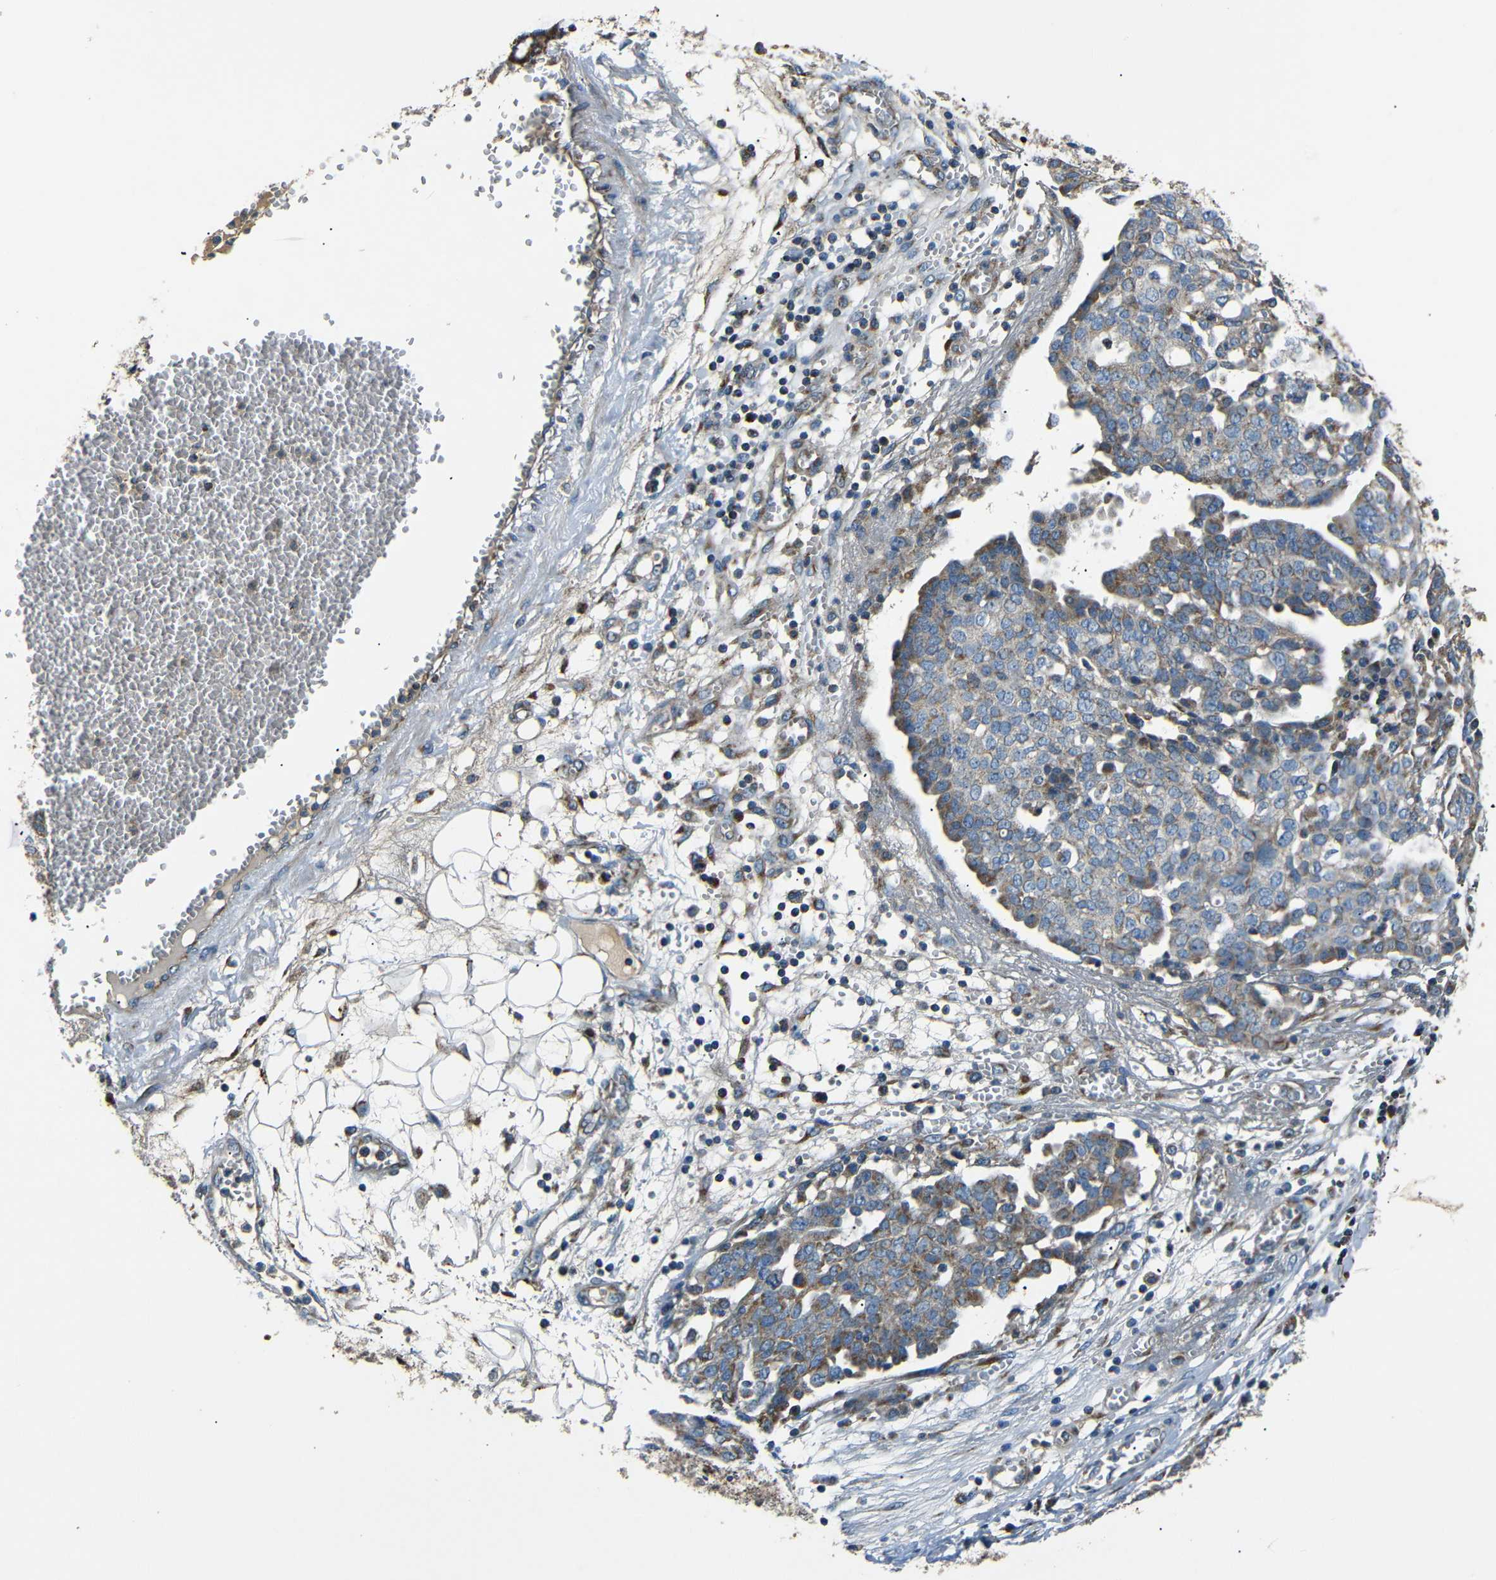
{"staining": {"intensity": "moderate", "quantity": "25%-75%", "location": "cytoplasmic/membranous"}, "tissue": "ovarian cancer", "cell_type": "Tumor cells", "image_type": "cancer", "snomed": [{"axis": "morphology", "description": "Cystadenocarcinoma, serous, NOS"}, {"axis": "topography", "description": "Soft tissue"}, {"axis": "topography", "description": "Ovary"}], "caption": "IHC staining of ovarian cancer (serous cystadenocarcinoma), which shows medium levels of moderate cytoplasmic/membranous expression in about 25%-75% of tumor cells indicating moderate cytoplasmic/membranous protein expression. The staining was performed using DAB (3,3'-diaminobenzidine) (brown) for protein detection and nuclei were counterstained in hematoxylin (blue).", "gene": "NETO2", "patient": {"sex": "female", "age": 57}}